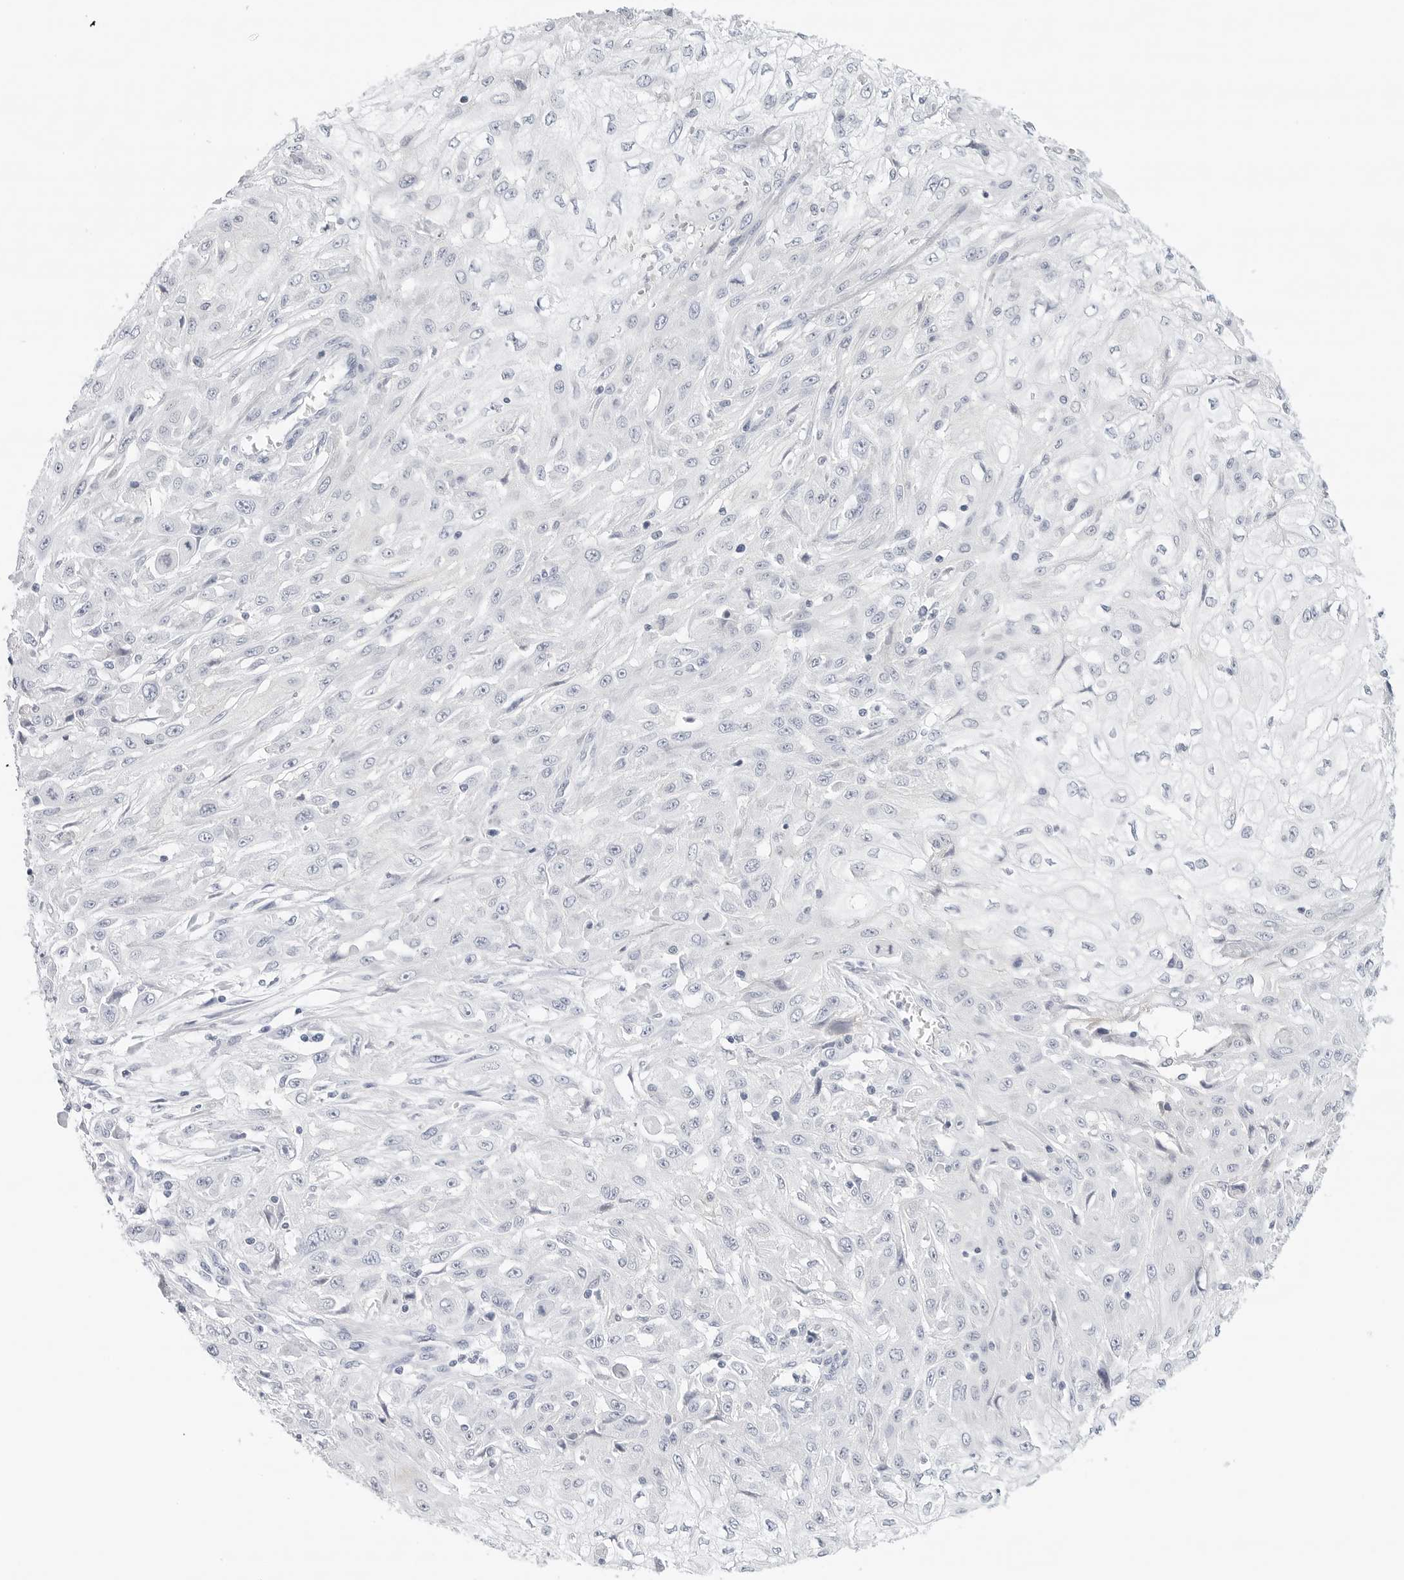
{"staining": {"intensity": "negative", "quantity": "none", "location": "none"}, "tissue": "skin cancer", "cell_type": "Tumor cells", "image_type": "cancer", "snomed": [{"axis": "morphology", "description": "Squamous cell carcinoma, NOS"}, {"axis": "morphology", "description": "Squamous cell carcinoma, metastatic, NOS"}, {"axis": "topography", "description": "Skin"}, {"axis": "topography", "description": "Lymph node"}], "caption": "This histopathology image is of skin squamous cell carcinoma stained with IHC to label a protein in brown with the nuclei are counter-stained blue. There is no expression in tumor cells.", "gene": "SLC19A1", "patient": {"sex": "male", "age": 75}}